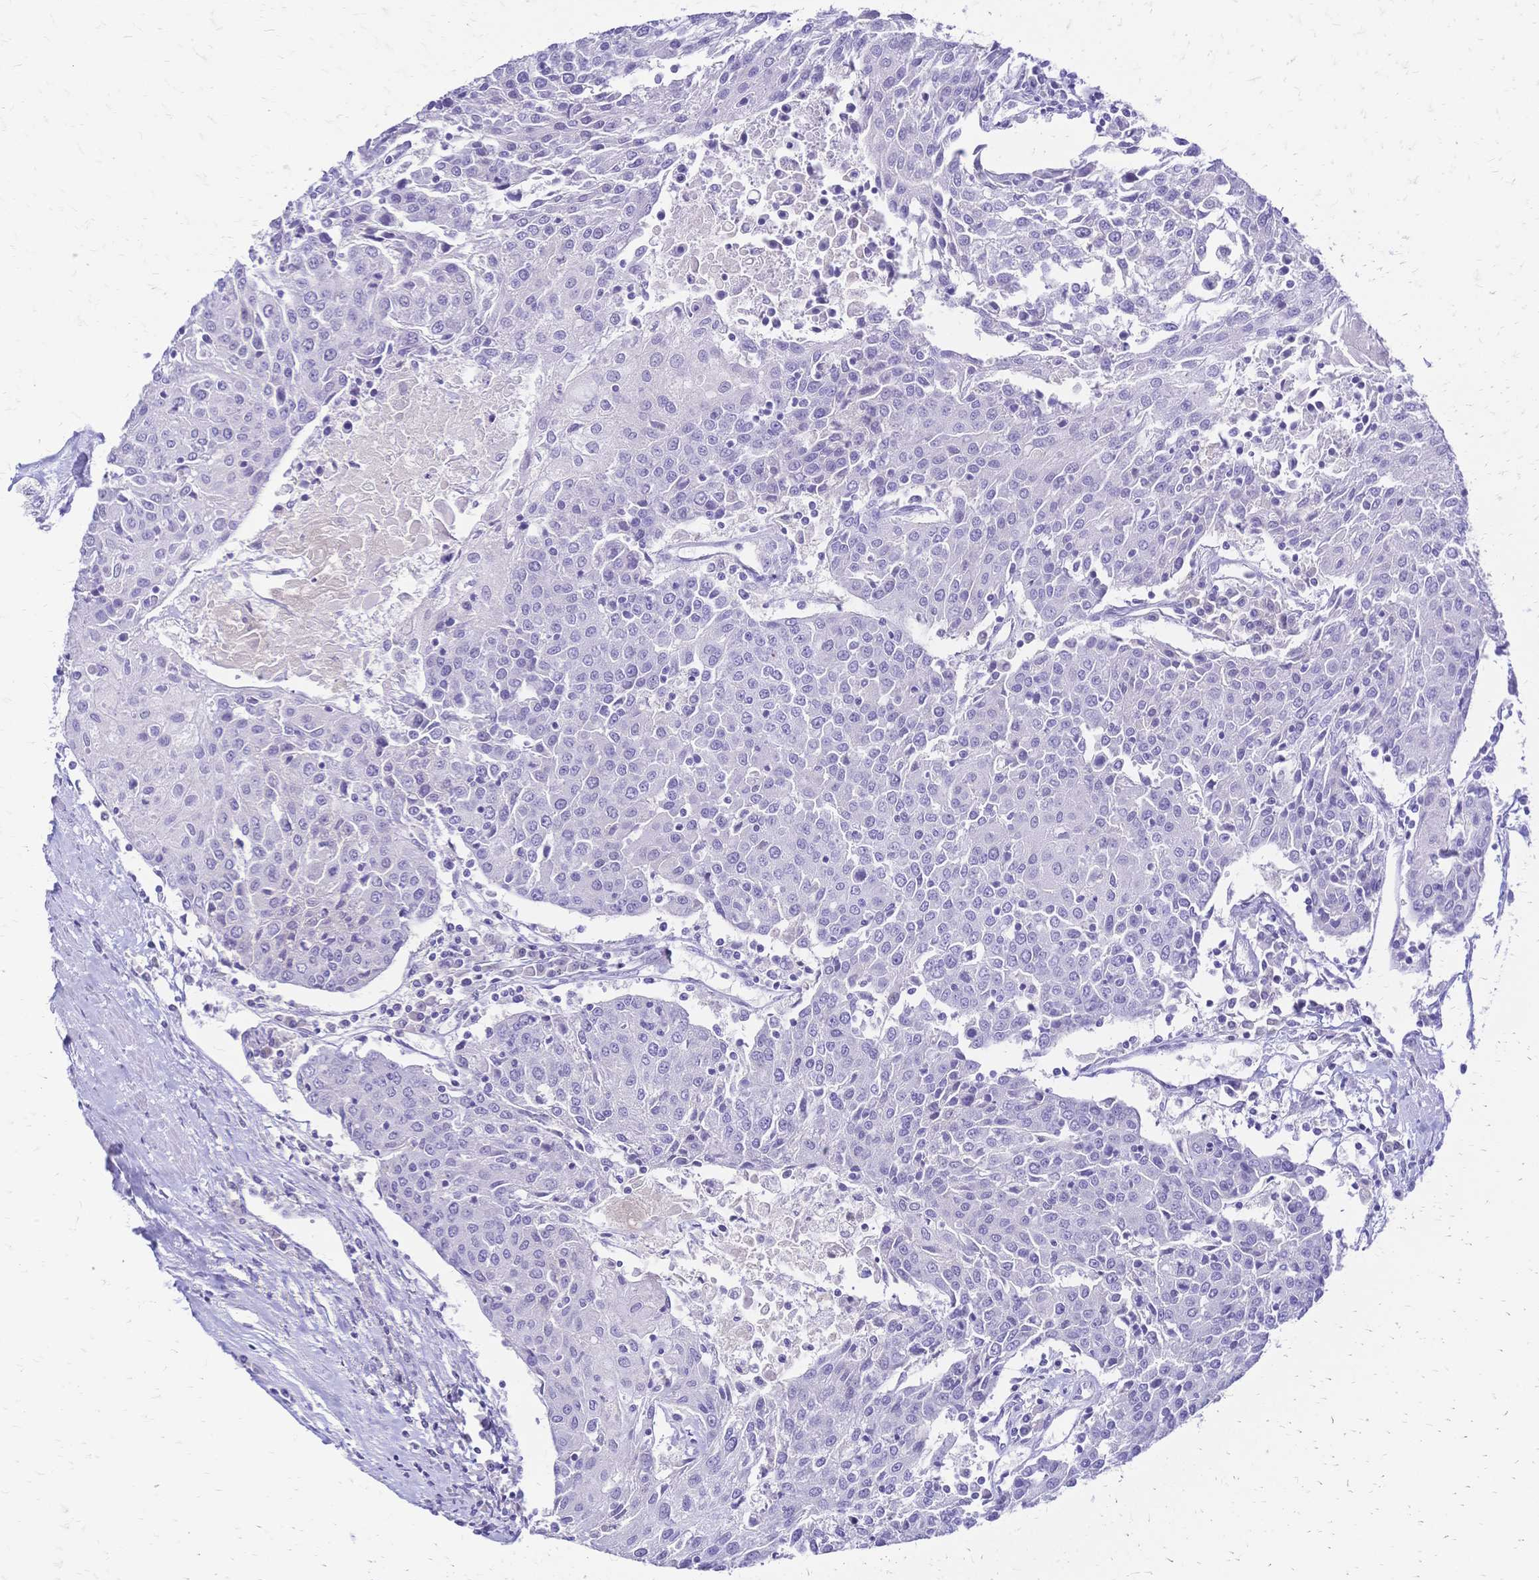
{"staining": {"intensity": "negative", "quantity": "none", "location": "none"}, "tissue": "urothelial cancer", "cell_type": "Tumor cells", "image_type": "cancer", "snomed": [{"axis": "morphology", "description": "Urothelial carcinoma, High grade"}, {"axis": "topography", "description": "Urinary bladder"}], "caption": "Human high-grade urothelial carcinoma stained for a protein using immunohistochemistry shows no staining in tumor cells.", "gene": "FA2H", "patient": {"sex": "female", "age": 85}}